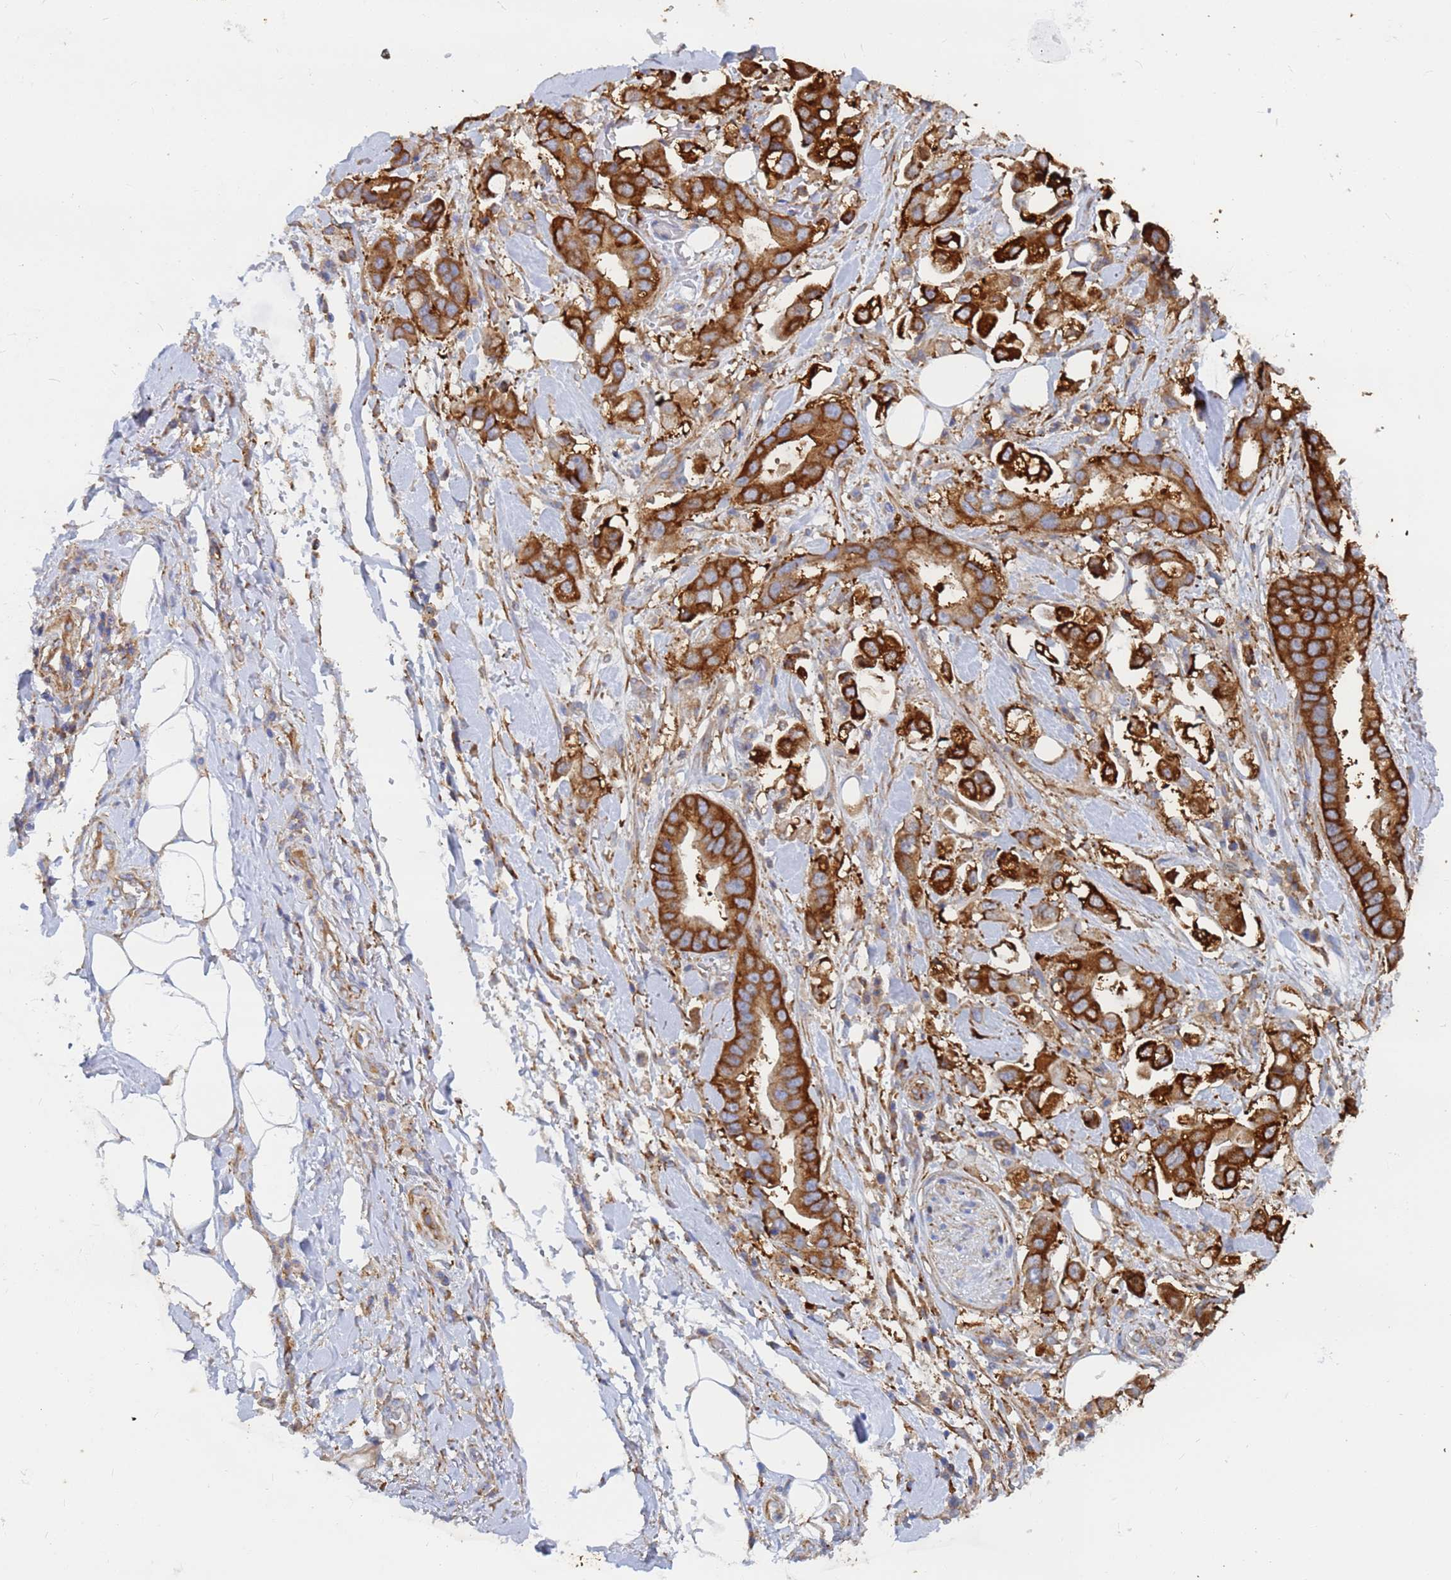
{"staining": {"intensity": "strong", "quantity": ">75%", "location": "cytoplasmic/membranous"}, "tissue": "stomach cancer", "cell_type": "Tumor cells", "image_type": "cancer", "snomed": [{"axis": "morphology", "description": "Adenocarcinoma, NOS"}, {"axis": "topography", "description": "Stomach"}], "caption": "The immunohistochemical stain shows strong cytoplasmic/membranous staining in tumor cells of stomach cancer tissue.", "gene": "GPR42", "patient": {"sex": "male", "age": 62}}